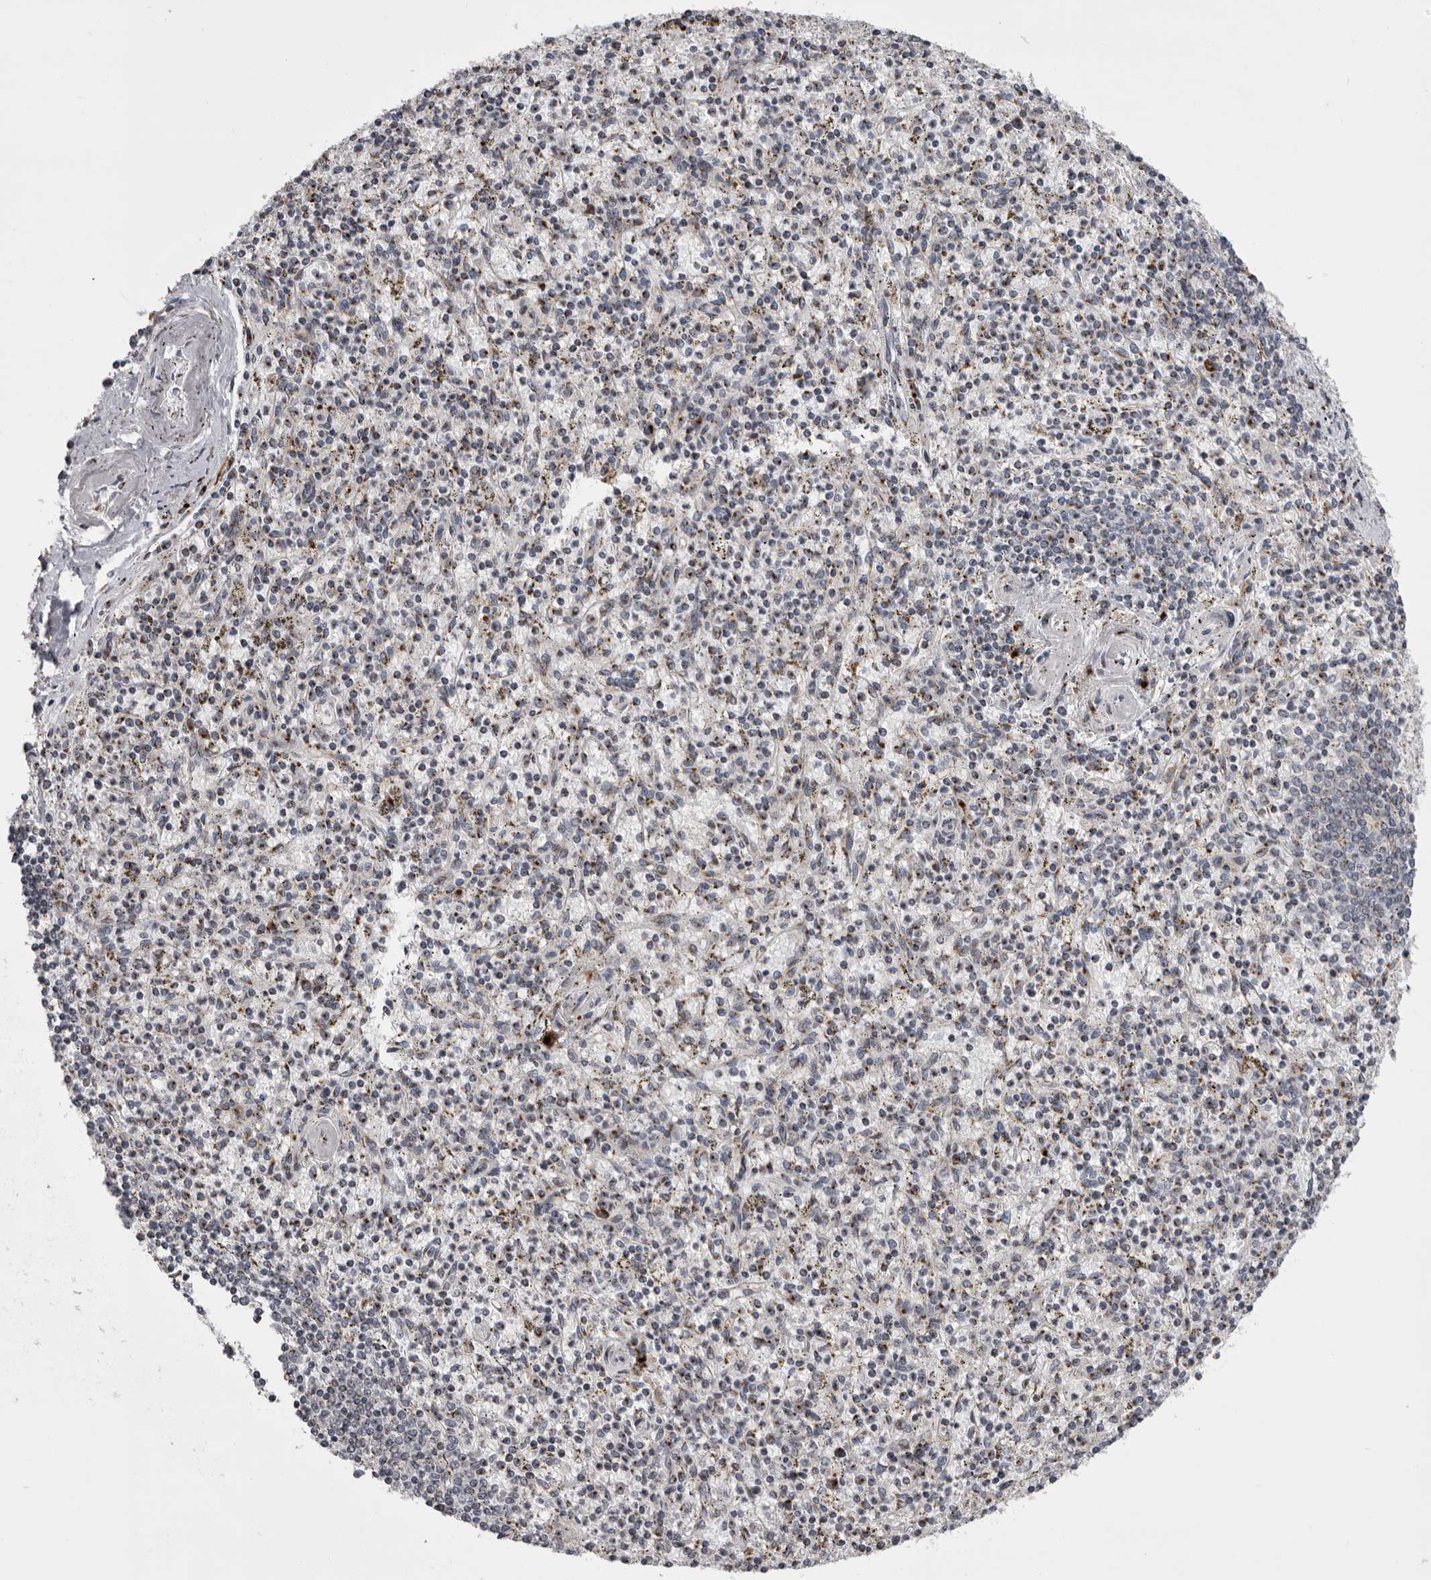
{"staining": {"intensity": "moderate", "quantity": "25%-75%", "location": "cytoplasmic/membranous"}, "tissue": "spleen", "cell_type": "Cells in red pulp", "image_type": "normal", "snomed": [{"axis": "morphology", "description": "Normal tissue, NOS"}, {"axis": "topography", "description": "Spleen"}], "caption": "Moderate cytoplasmic/membranous expression is seen in approximately 25%-75% of cells in red pulp in benign spleen.", "gene": "WDR47", "patient": {"sex": "male", "age": 72}}